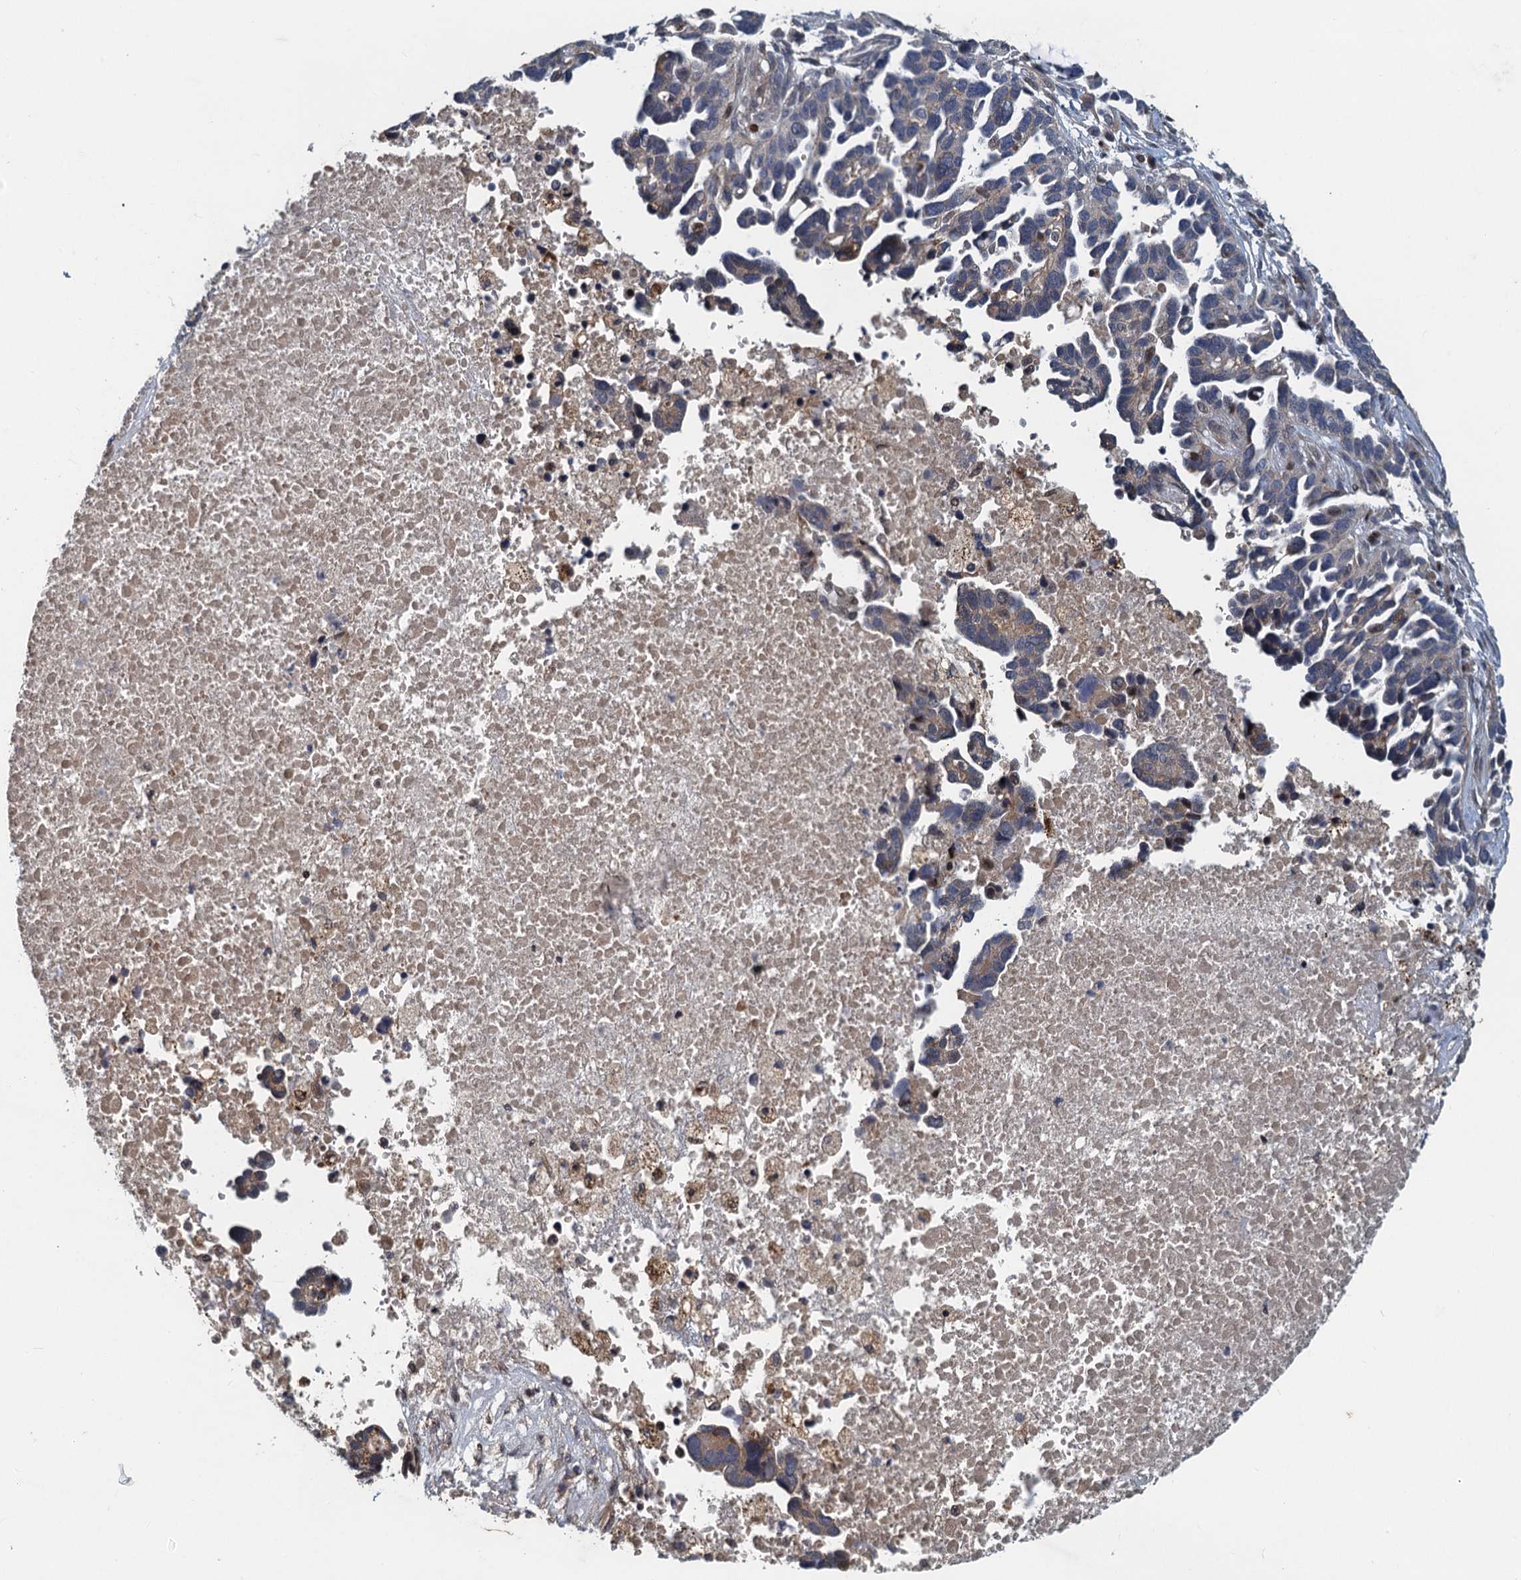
{"staining": {"intensity": "weak", "quantity": "<25%", "location": "cytoplasmic/membranous"}, "tissue": "ovarian cancer", "cell_type": "Tumor cells", "image_type": "cancer", "snomed": [{"axis": "morphology", "description": "Cystadenocarcinoma, serous, NOS"}, {"axis": "topography", "description": "Ovary"}], "caption": "IHC image of neoplastic tissue: human ovarian serous cystadenocarcinoma stained with DAB shows no significant protein staining in tumor cells.", "gene": "AGRN", "patient": {"sex": "female", "age": 54}}